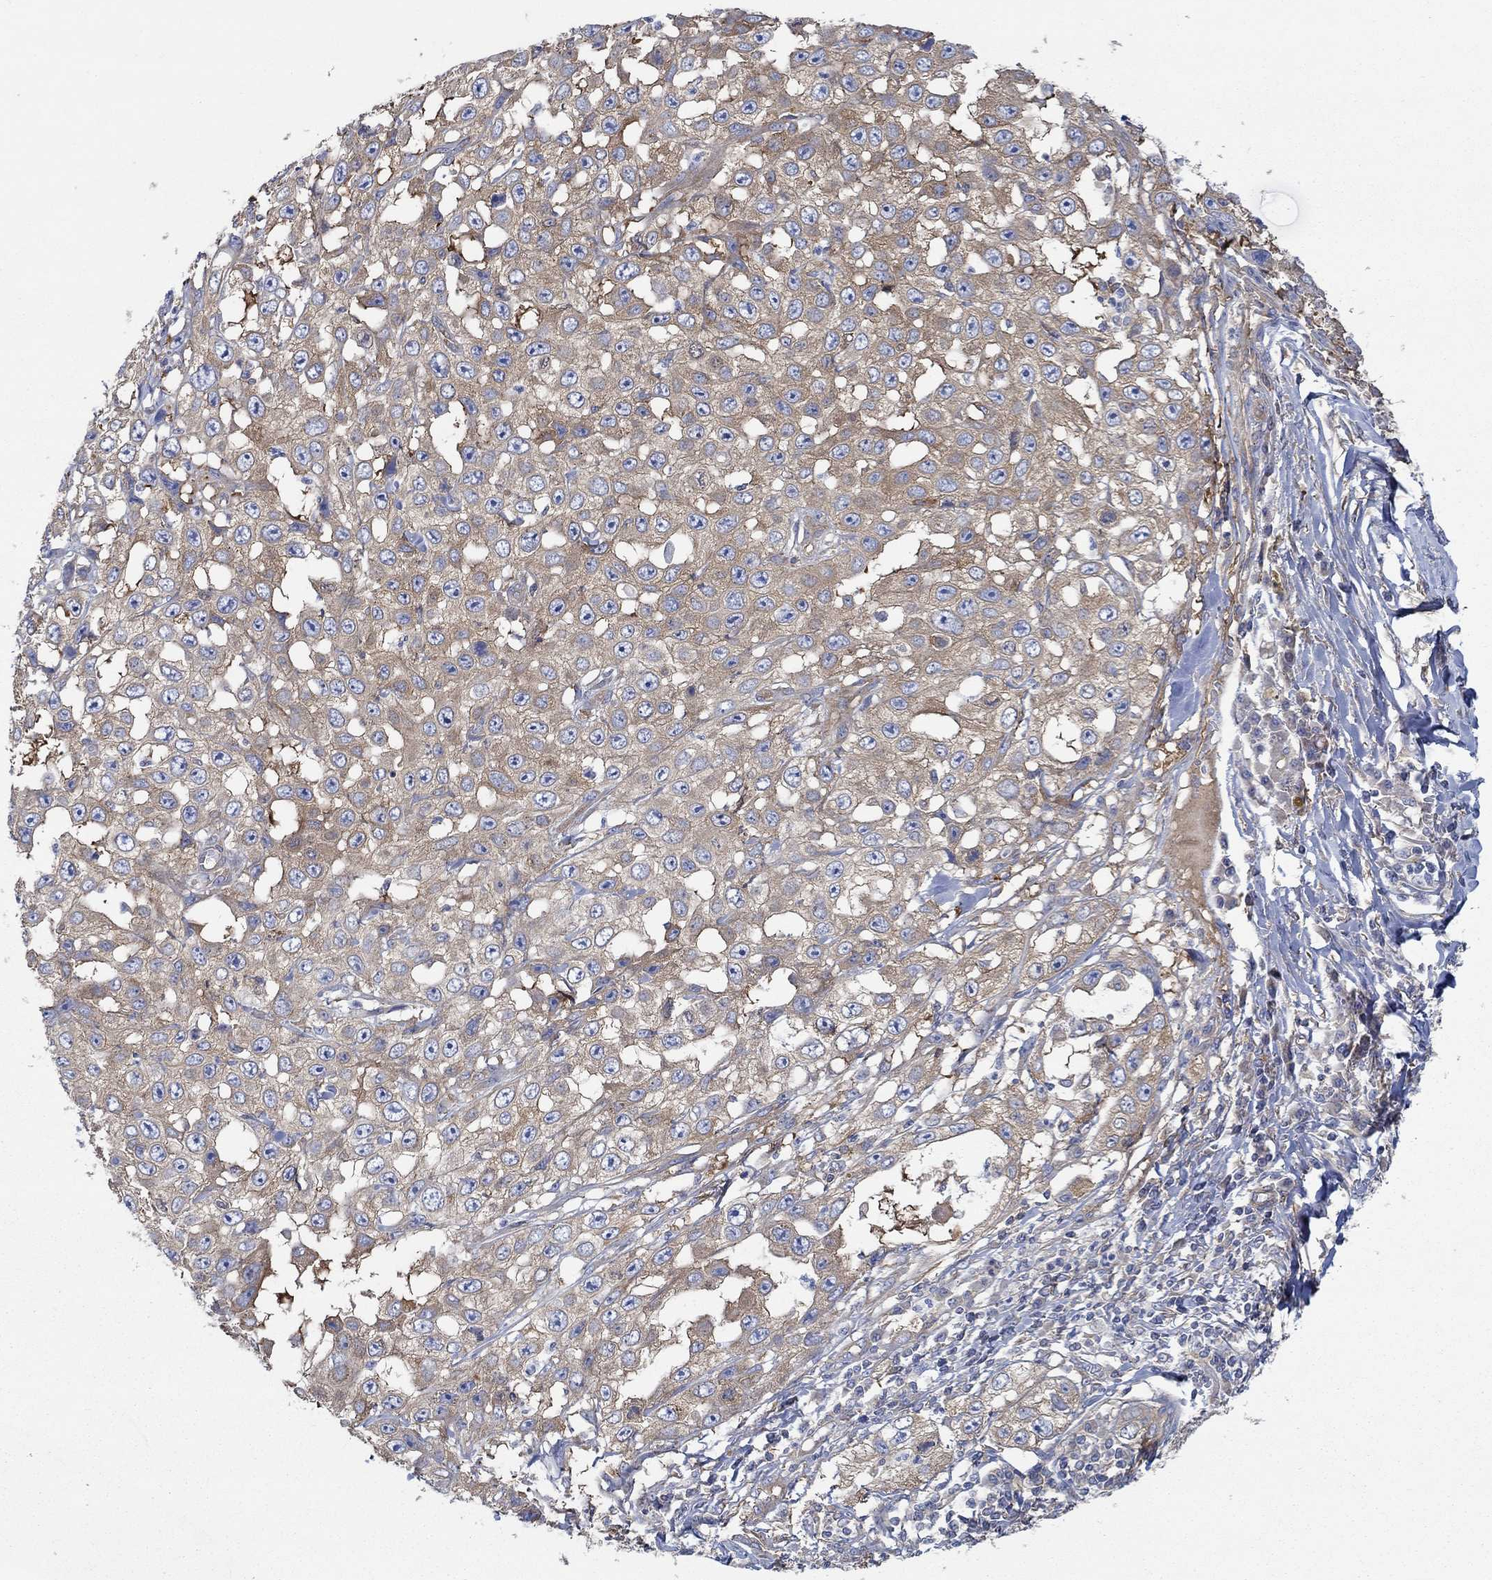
{"staining": {"intensity": "moderate", "quantity": ">75%", "location": "cytoplasmic/membranous"}, "tissue": "skin cancer", "cell_type": "Tumor cells", "image_type": "cancer", "snomed": [{"axis": "morphology", "description": "Squamous cell carcinoma, NOS"}, {"axis": "topography", "description": "Skin"}], "caption": "A high-resolution histopathology image shows IHC staining of squamous cell carcinoma (skin), which demonstrates moderate cytoplasmic/membranous staining in approximately >75% of tumor cells.", "gene": "SPAG9", "patient": {"sex": "male", "age": 82}}